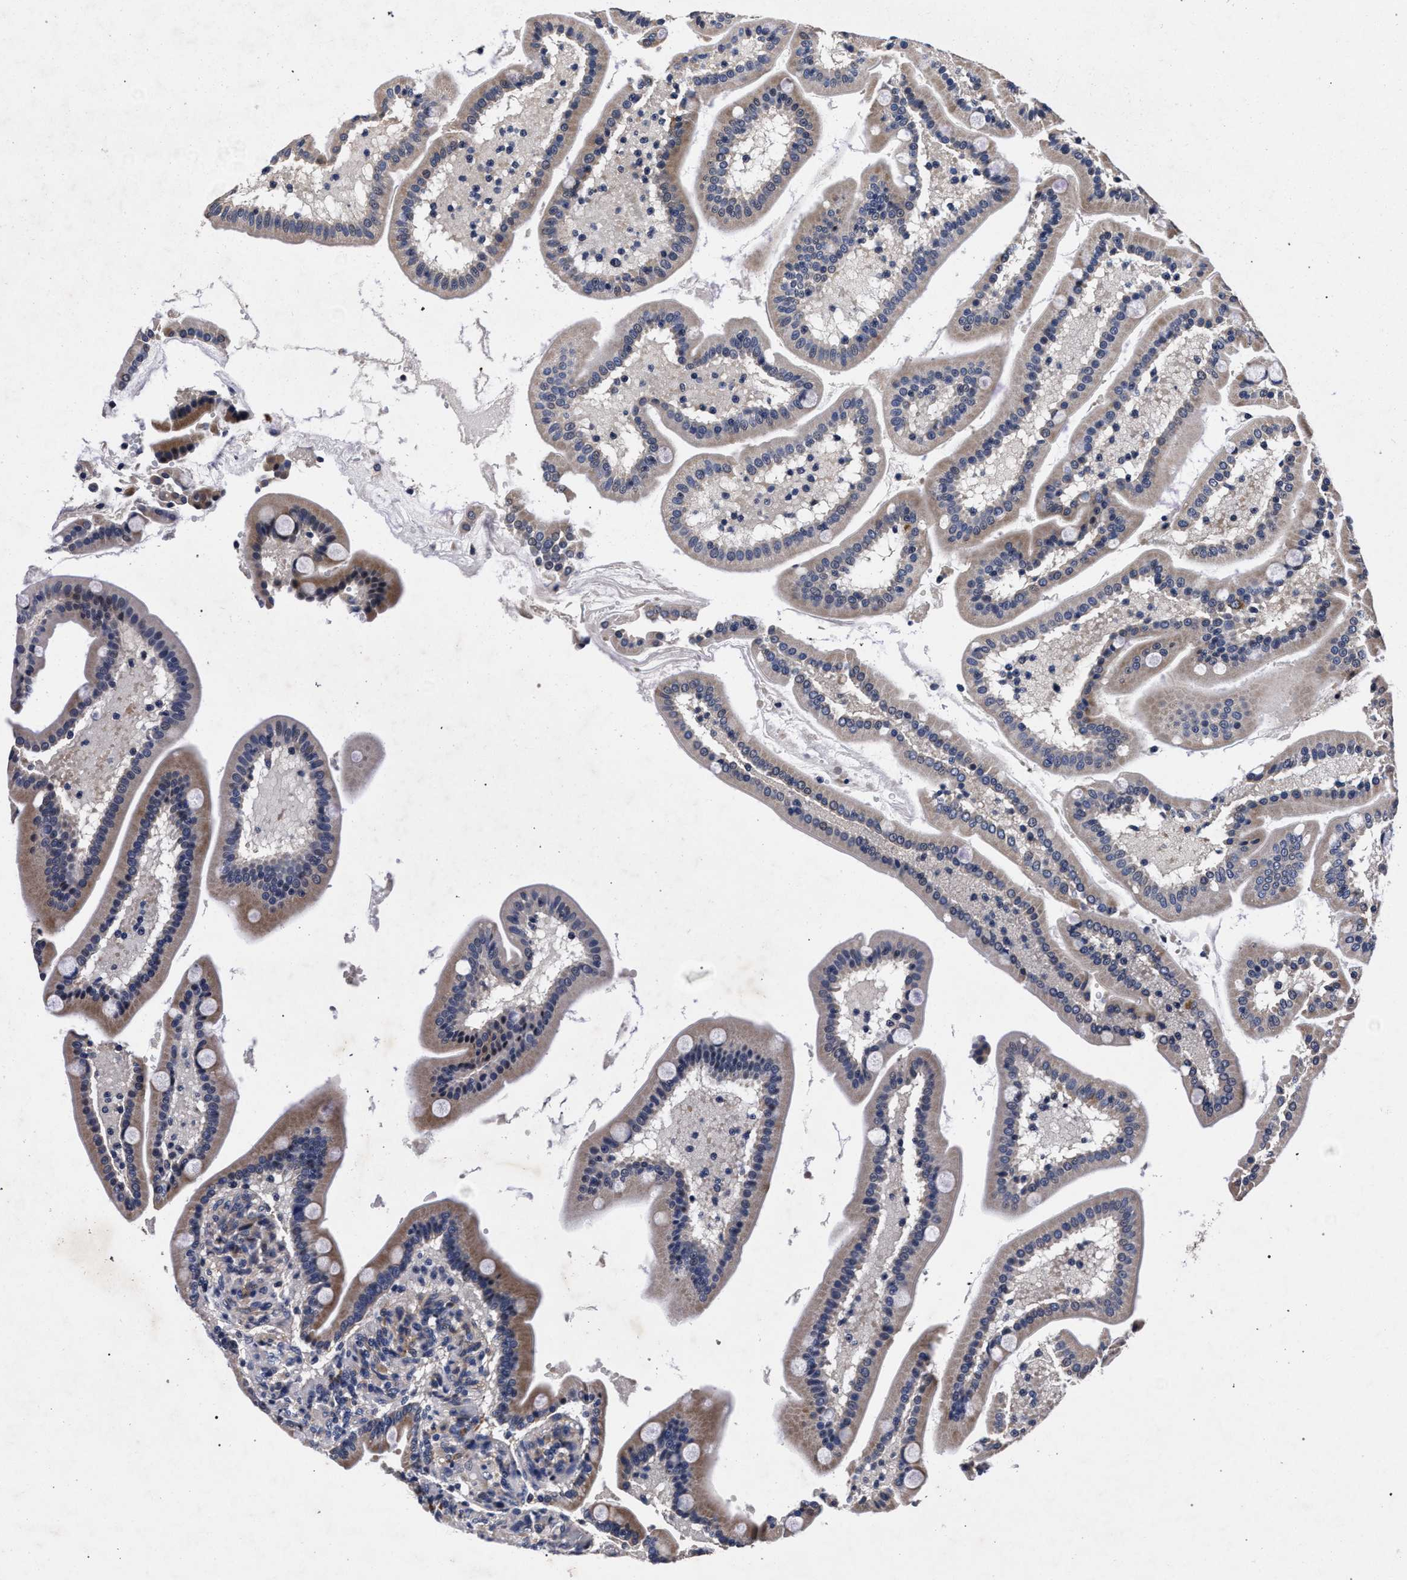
{"staining": {"intensity": "moderate", "quantity": "25%-75%", "location": "cytoplasmic/membranous"}, "tissue": "duodenum", "cell_type": "Glandular cells", "image_type": "normal", "snomed": [{"axis": "morphology", "description": "Normal tissue, NOS"}, {"axis": "topography", "description": "Duodenum"}], "caption": "Immunohistochemistry photomicrograph of unremarkable duodenum: human duodenum stained using immunohistochemistry displays medium levels of moderate protein expression localized specifically in the cytoplasmic/membranous of glandular cells, appearing as a cytoplasmic/membranous brown color.", "gene": "CFAP95", "patient": {"sex": "male", "age": 54}}